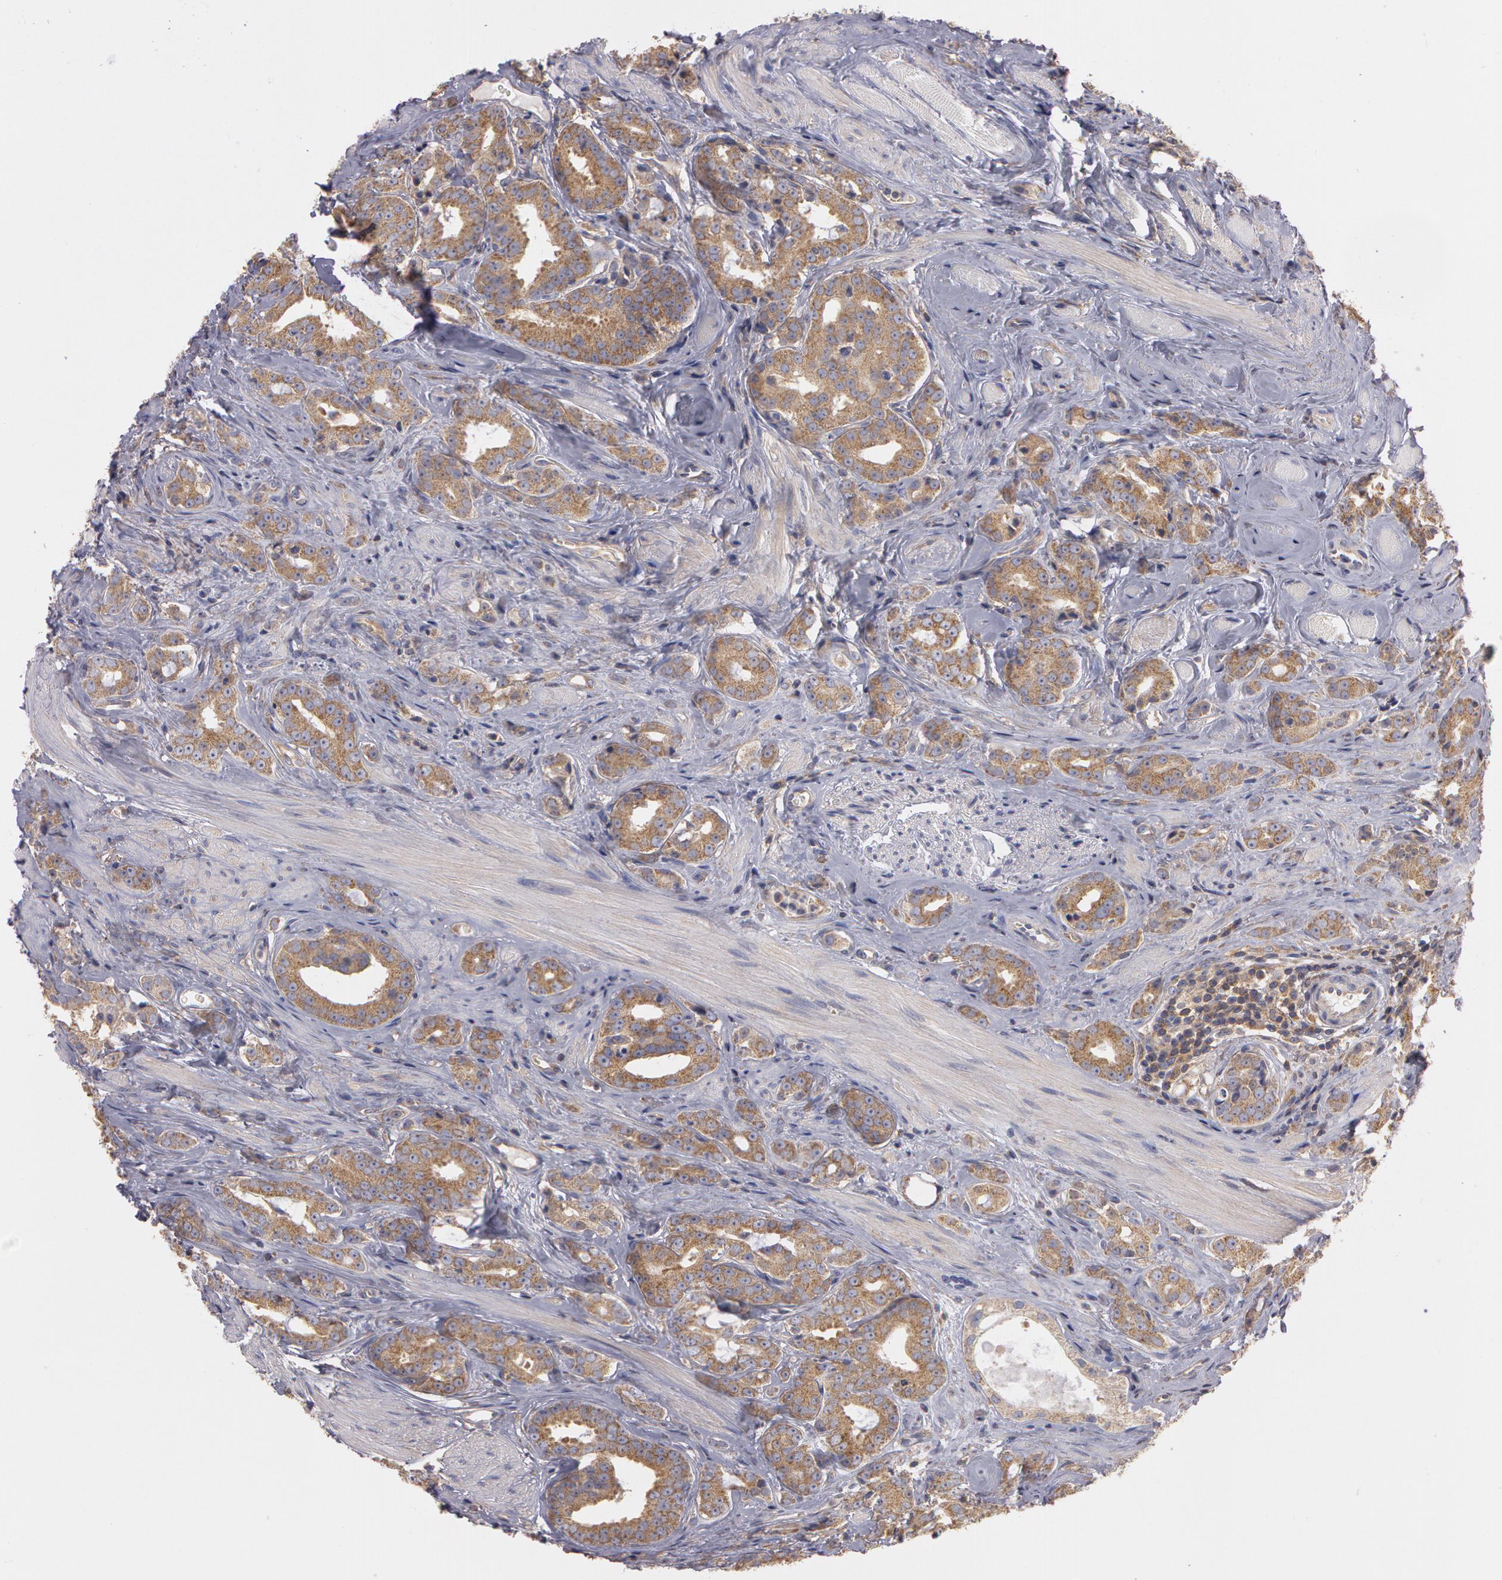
{"staining": {"intensity": "moderate", "quantity": ">75%", "location": "cytoplasmic/membranous"}, "tissue": "prostate cancer", "cell_type": "Tumor cells", "image_type": "cancer", "snomed": [{"axis": "morphology", "description": "Adenocarcinoma, Medium grade"}, {"axis": "topography", "description": "Prostate"}], "caption": "The histopathology image exhibits staining of adenocarcinoma (medium-grade) (prostate), revealing moderate cytoplasmic/membranous protein staining (brown color) within tumor cells.", "gene": "NEK9", "patient": {"sex": "male", "age": 53}}